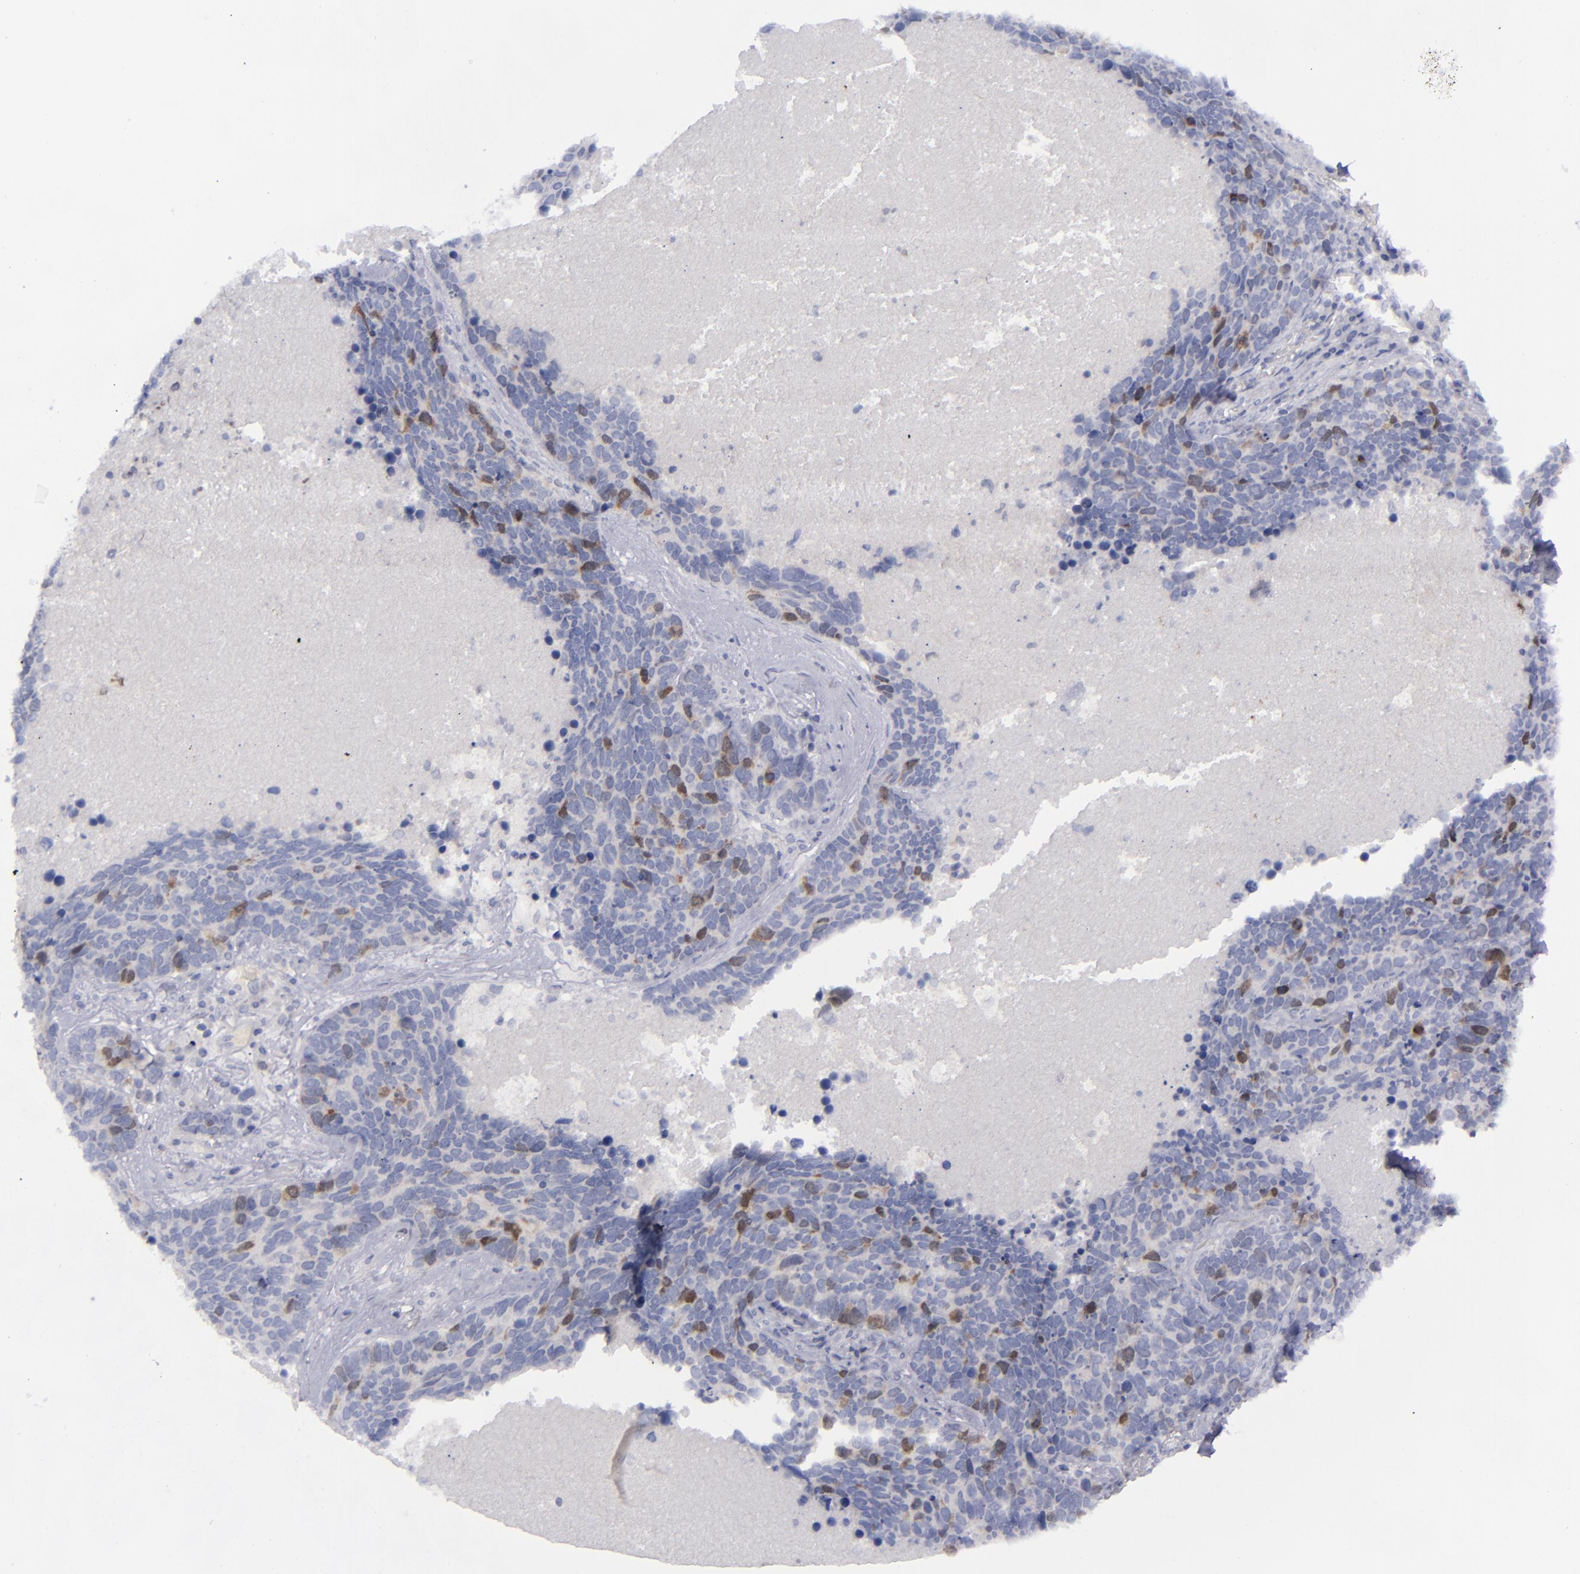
{"staining": {"intensity": "weak", "quantity": "25%-75%", "location": "cytoplasmic/membranous,nuclear"}, "tissue": "lung cancer", "cell_type": "Tumor cells", "image_type": "cancer", "snomed": [{"axis": "morphology", "description": "Neoplasm, malignant, NOS"}, {"axis": "topography", "description": "Lung"}], "caption": "Protein expression by IHC demonstrates weak cytoplasmic/membranous and nuclear expression in about 25%-75% of tumor cells in lung neoplasm (malignant). (DAB IHC with brightfield microscopy, high magnification).", "gene": "AURKA", "patient": {"sex": "female", "age": 75}}